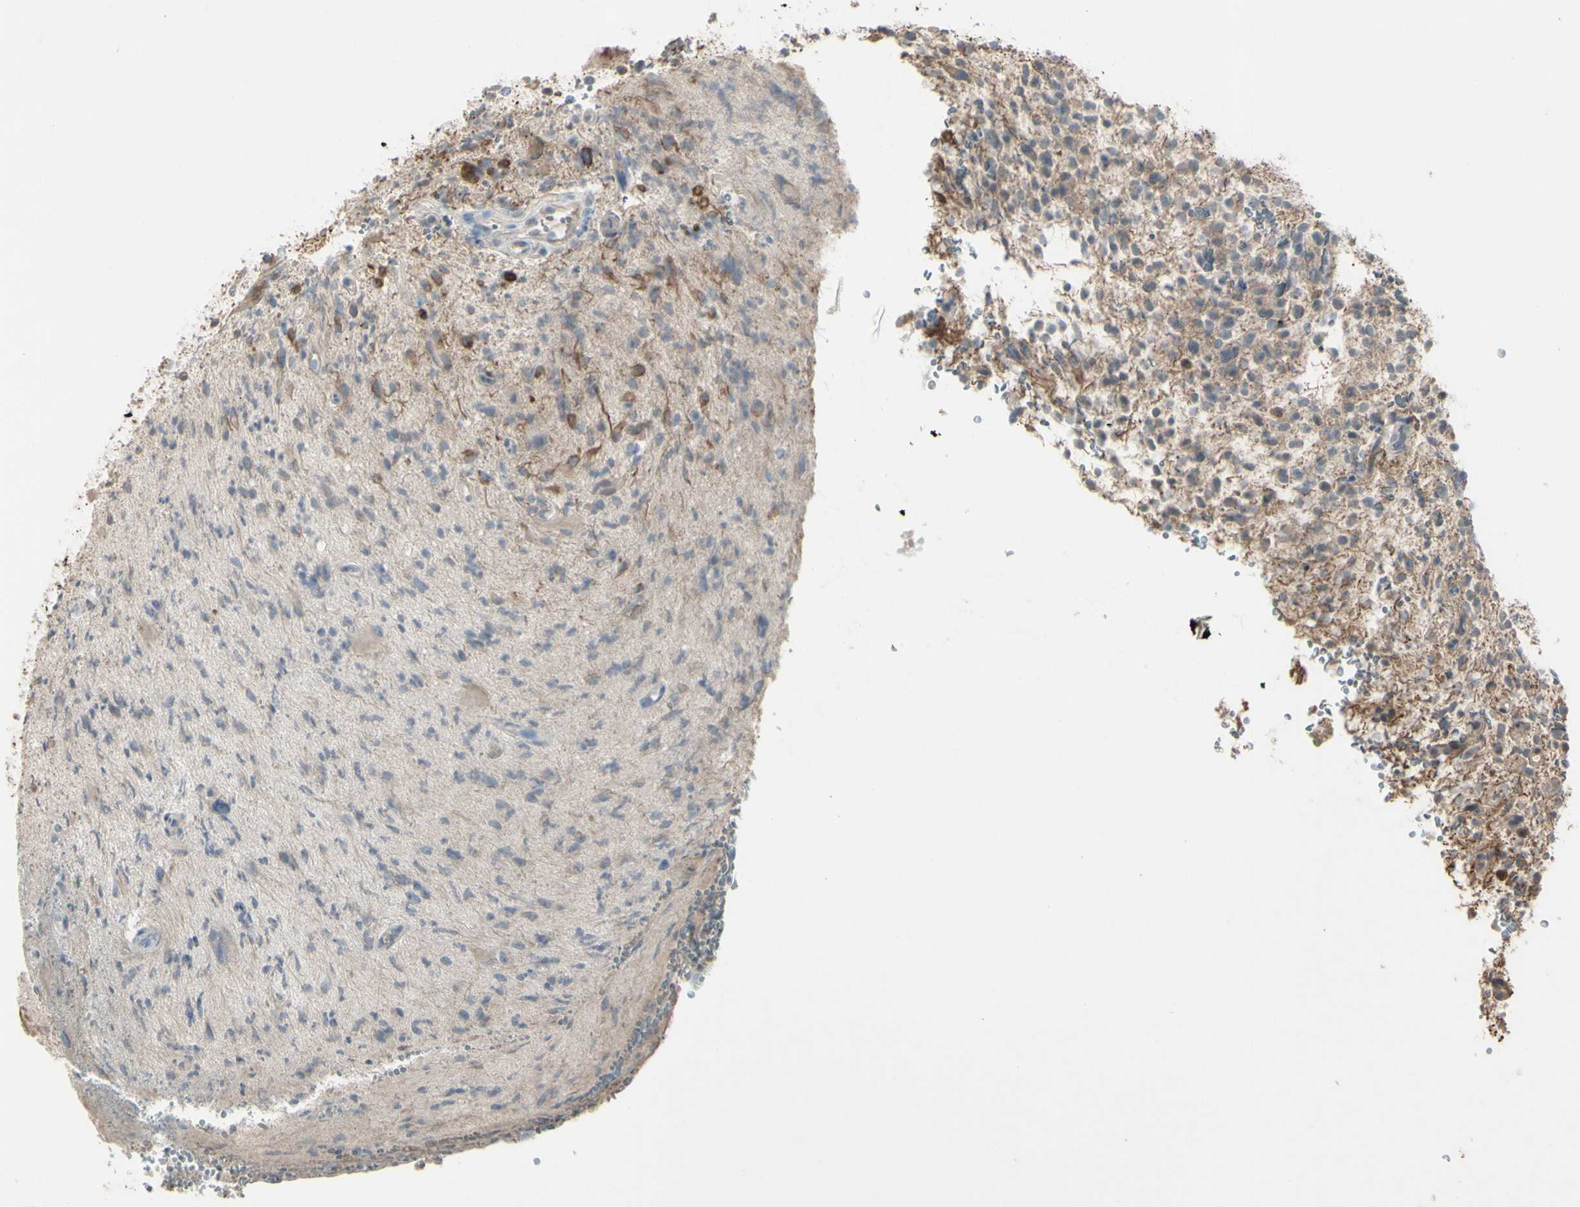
{"staining": {"intensity": "weak", "quantity": "25%-75%", "location": "cytoplasmic/membranous"}, "tissue": "glioma", "cell_type": "Tumor cells", "image_type": "cancer", "snomed": [{"axis": "morphology", "description": "Glioma, malignant, High grade"}, {"axis": "topography", "description": "Brain"}], "caption": "Immunohistochemical staining of human malignant high-grade glioma displays low levels of weak cytoplasmic/membranous staining in about 25%-75% of tumor cells. Nuclei are stained in blue.", "gene": "PIAS4", "patient": {"sex": "male", "age": 48}}